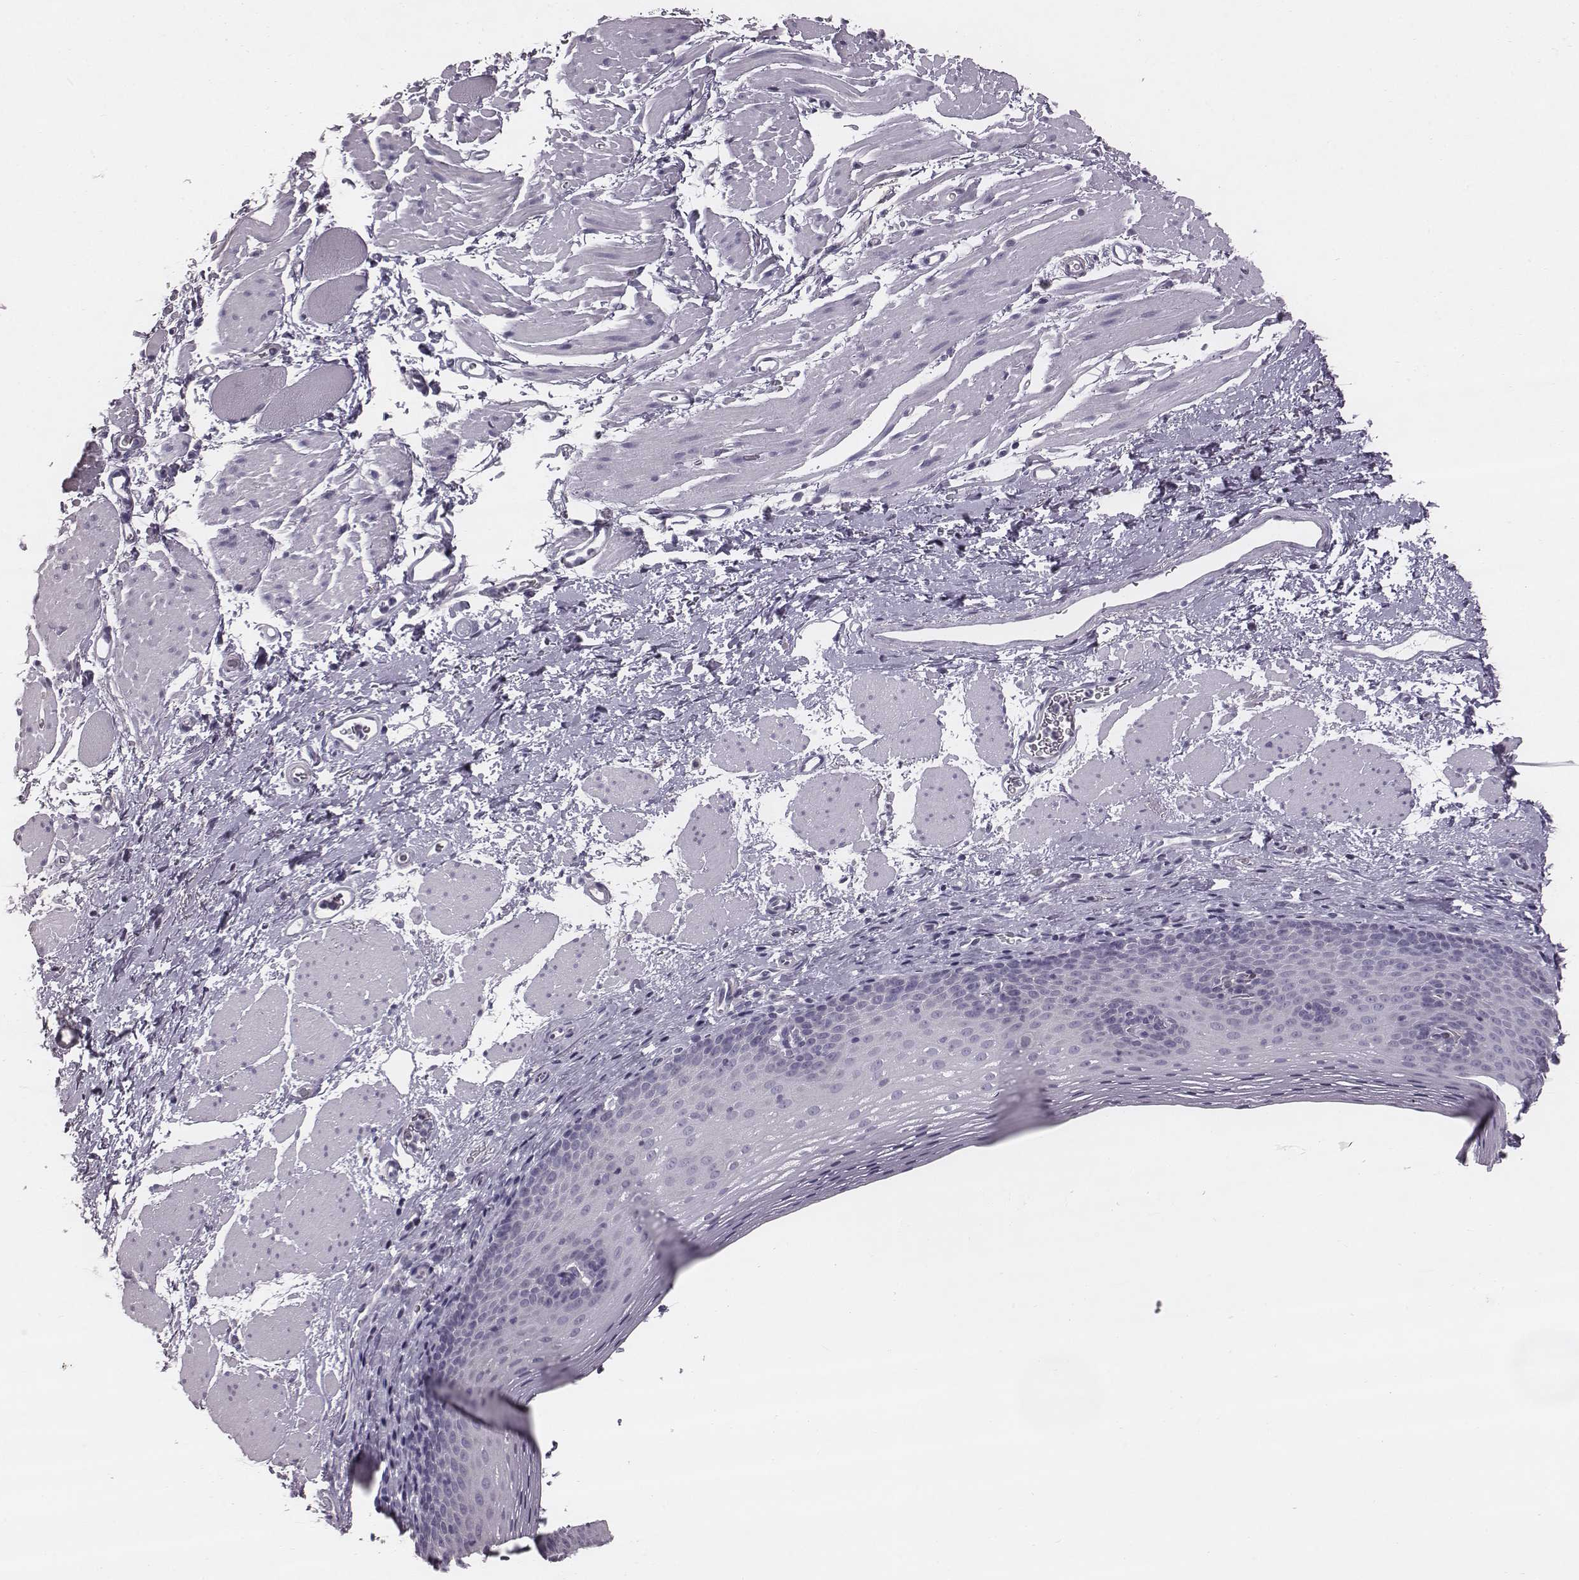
{"staining": {"intensity": "negative", "quantity": "none", "location": "none"}, "tissue": "esophagus", "cell_type": "Squamous epithelial cells", "image_type": "normal", "snomed": [{"axis": "morphology", "description": "Normal tissue, NOS"}, {"axis": "topography", "description": "Esophagus"}], "caption": "This is an immunohistochemistry photomicrograph of unremarkable esophagus. There is no expression in squamous epithelial cells.", "gene": "ENSG00000284762", "patient": {"sex": "female", "age": 68}}